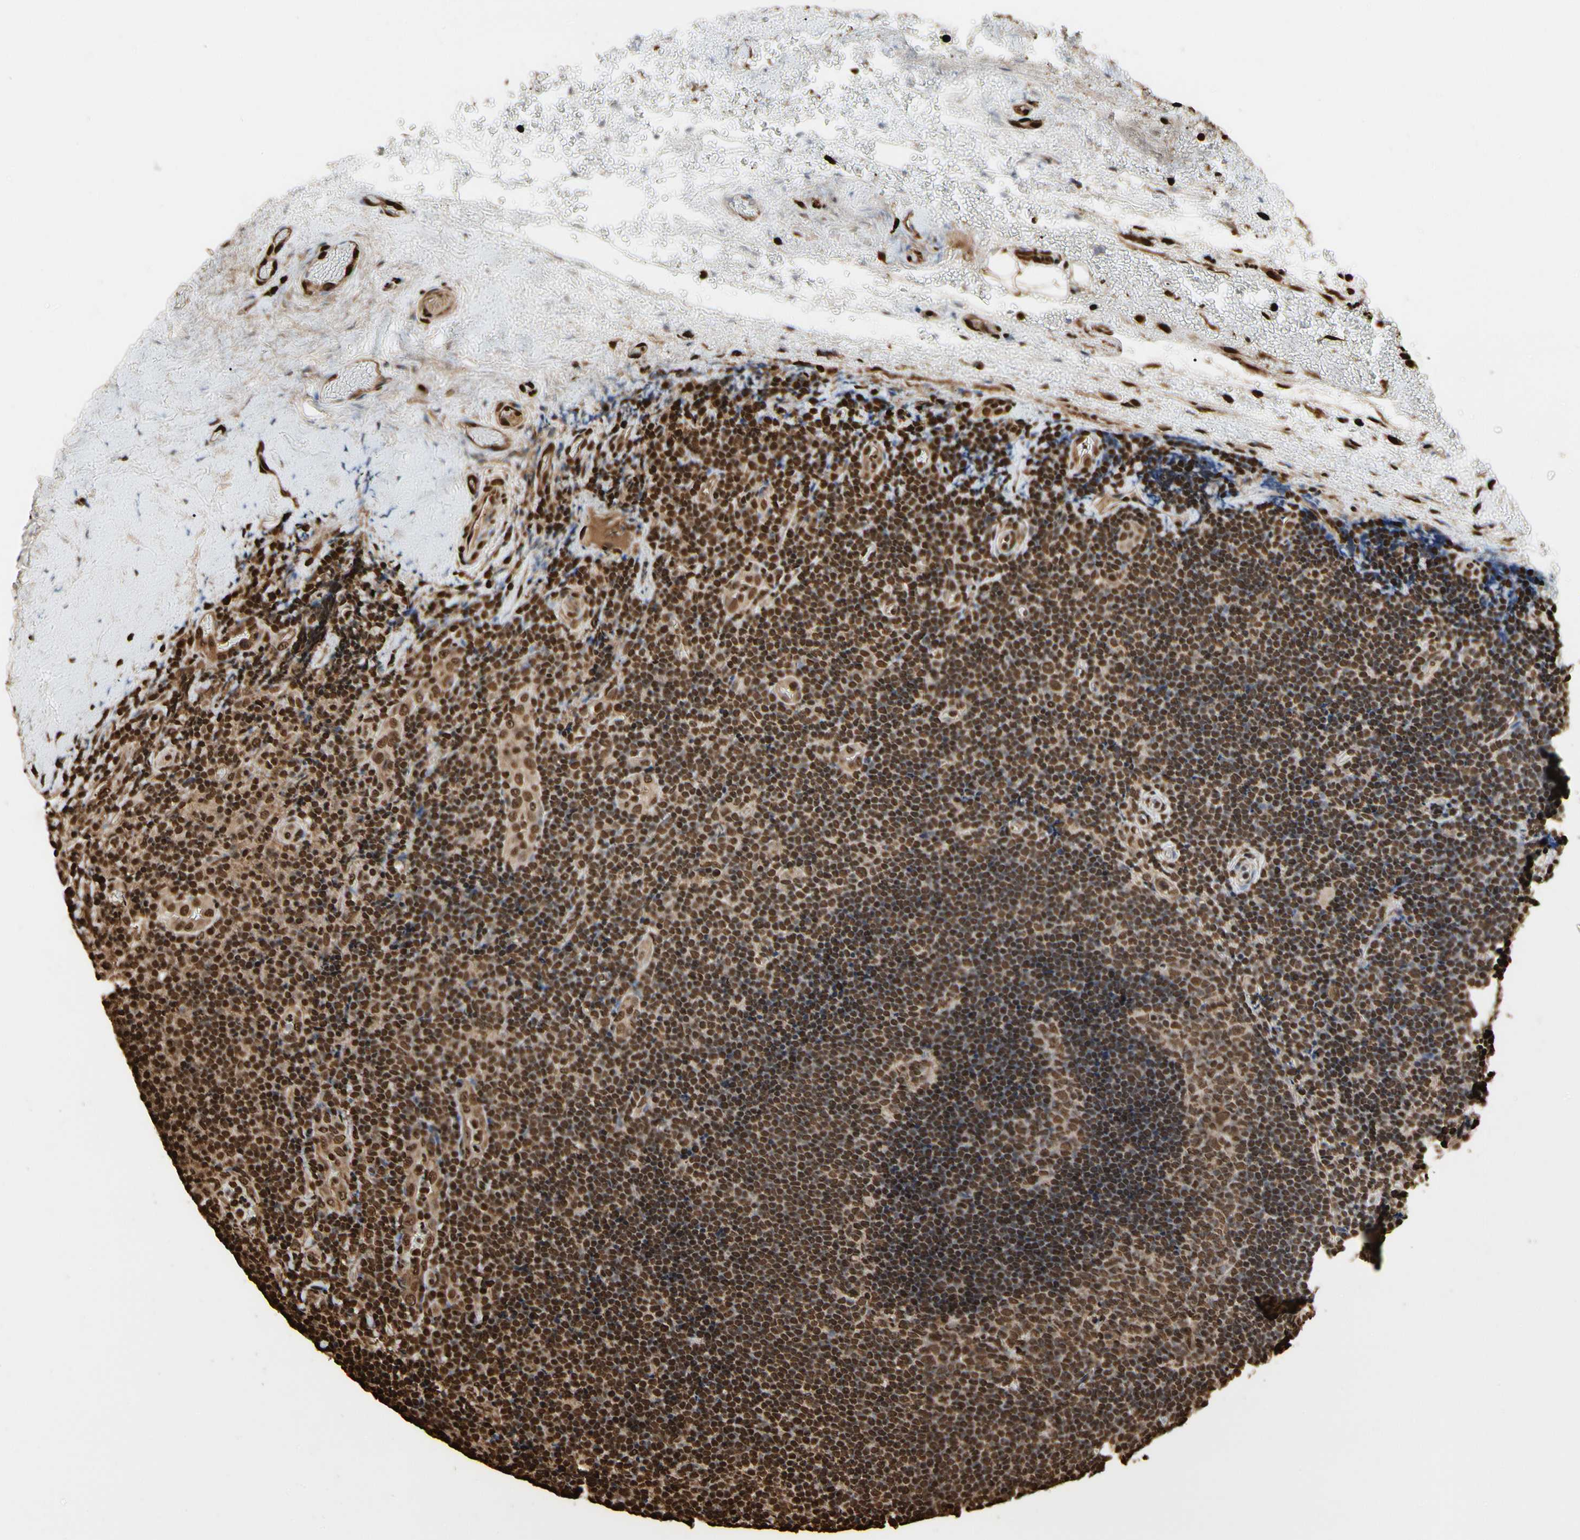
{"staining": {"intensity": "strong", "quantity": ">75%", "location": "cytoplasmic/membranous,nuclear"}, "tissue": "lymphoma", "cell_type": "Tumor cells", "image_type": "cancer", "snomed": [{"axis": "morphology", "description": "Malignant lymphoma, non-Hodgkin's type, High grade"}, {"axis": "topography", "description": "Tonsil"}], "caption": "A brown stain highlights strong cytoplasmic/membranous and nuclear expression of a protein in human lymphoma tumor cells.", "gene": "HNRNPK", "patient": {"sex": "female", "age": 36}}